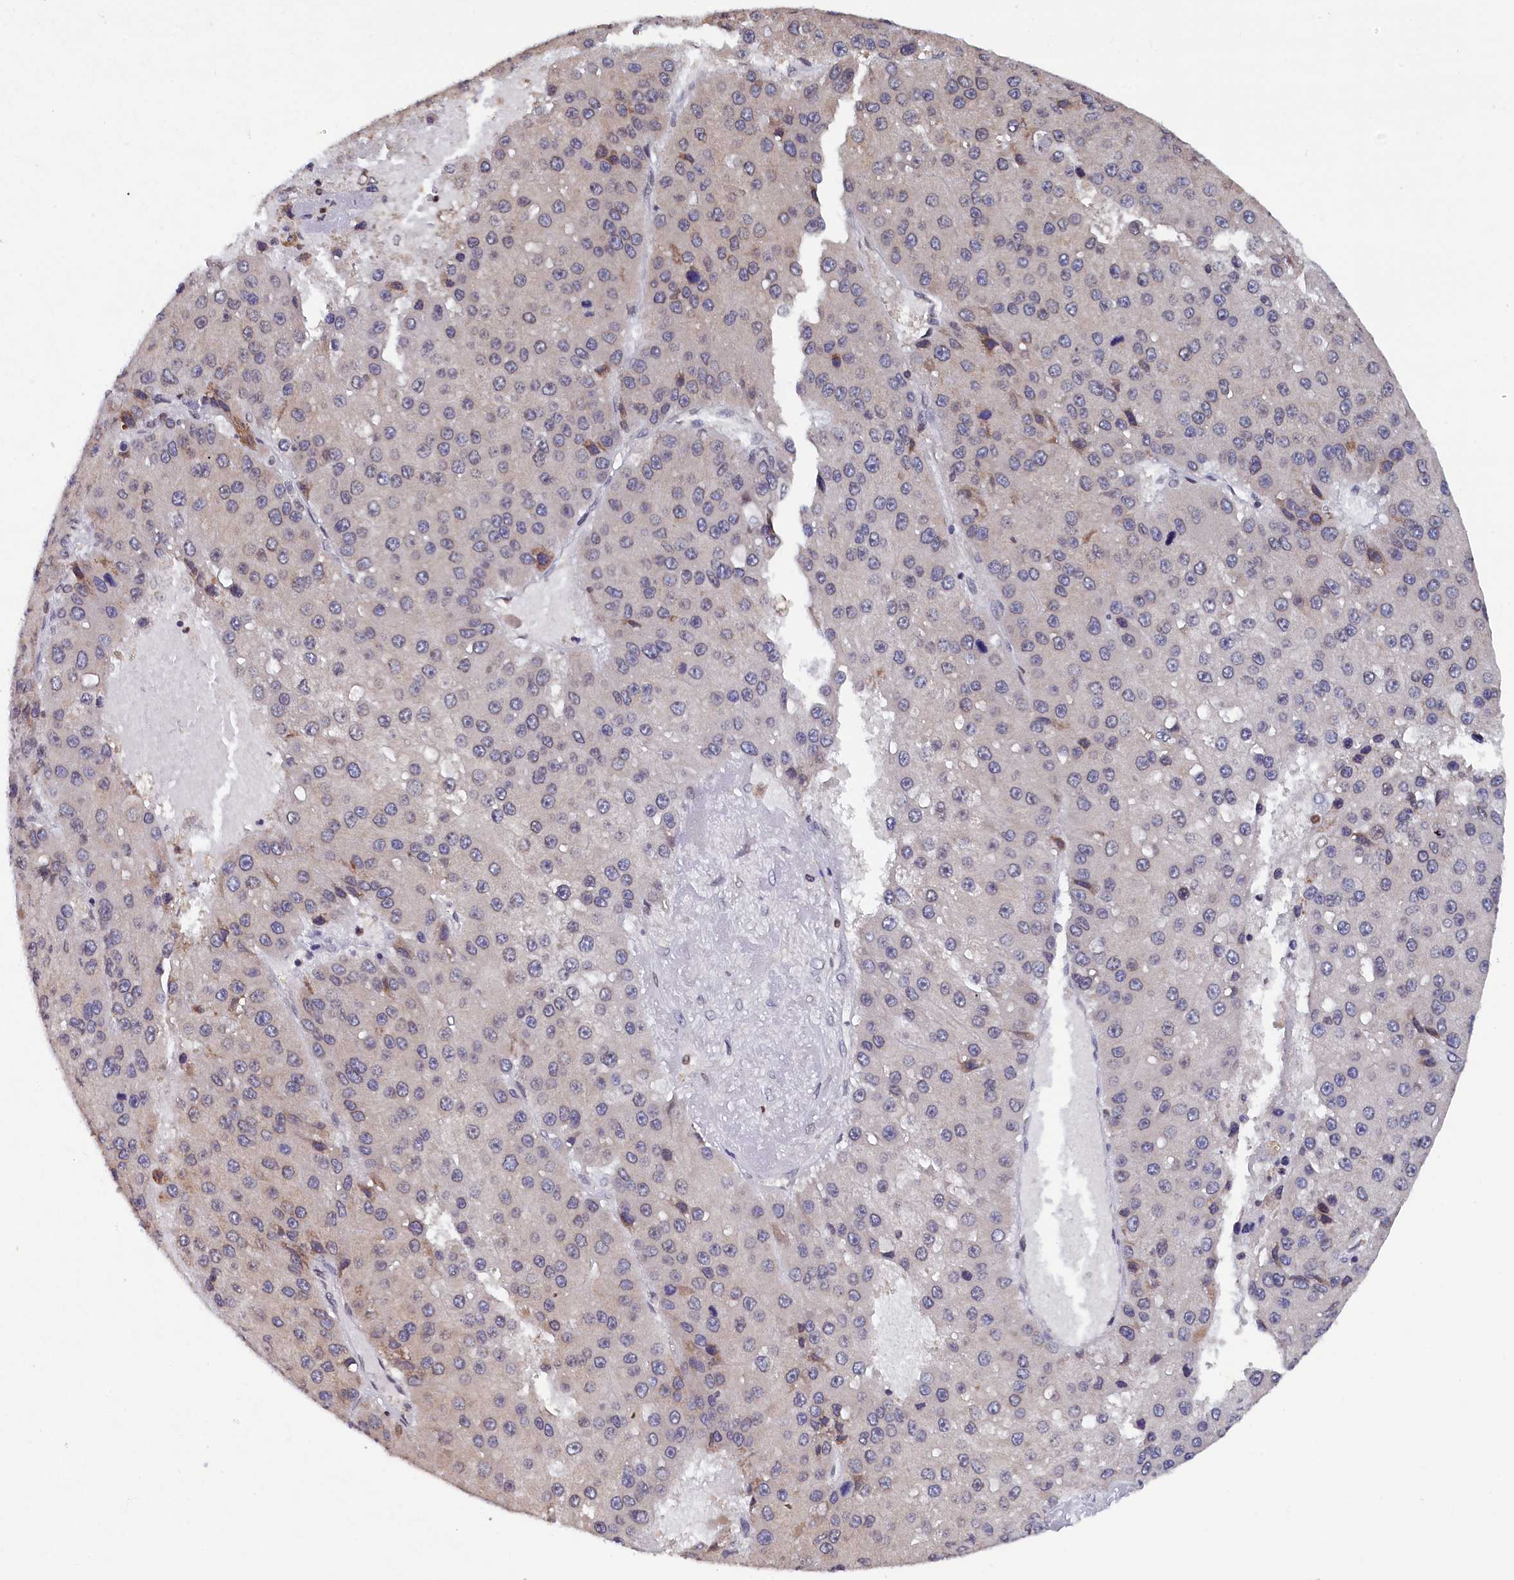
{"staining": {"intensity": "weak", "quantity": "25%-75%", "location": "cytoplasmic/membranous,nuclear"}, "tissue": "liver cancer", "cell_type": "Tumor cells", "image_type": "cancer", "snomed": [{"axis": "morphology", "description": "Carcinoma, Hepatocellular, NOS"}, {"axis": "topography", "description": "Liver"}], "caption": "Immunohistochemical staining of human liver hepatocellular carcinoma exhibits low levels of weak cytoplasmic/membranous and nuclear staining in about 25%-75% of tumor cells.", "gene": "ANKEF1", "patient": {"sex": "female", "age": 73}}